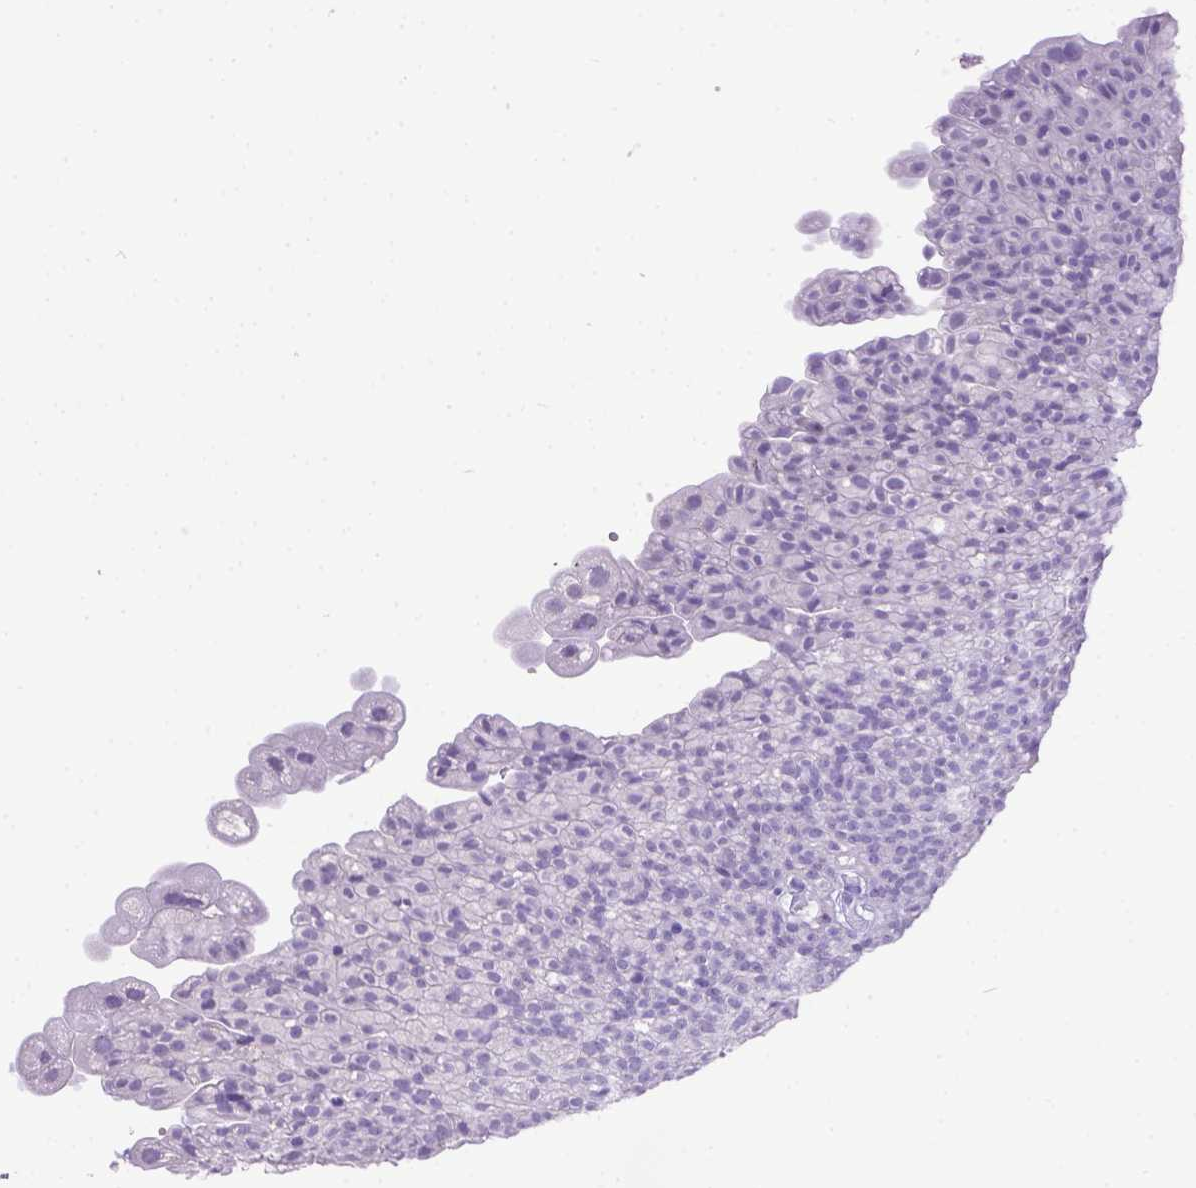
{"staining": {"intensity": "negative", "quantity": "none", "location": "none"}, "tissue": "urinary bladder", "cell_type": "Urothelial cells", "image_type": "normal", "snomed": [{"axis": "morphology", "description": "Normal tissue, NOS"}, {"axis": "topography", "description": "Urinary bladder"}, {"axis": "topography", "description": "Prostate"}], "caption": "Micrograph shows no protein staining in urothelial cells of benign urinary bladder.", "gene": "ESR1", "patient": {"sex": "male", "age": 76}}